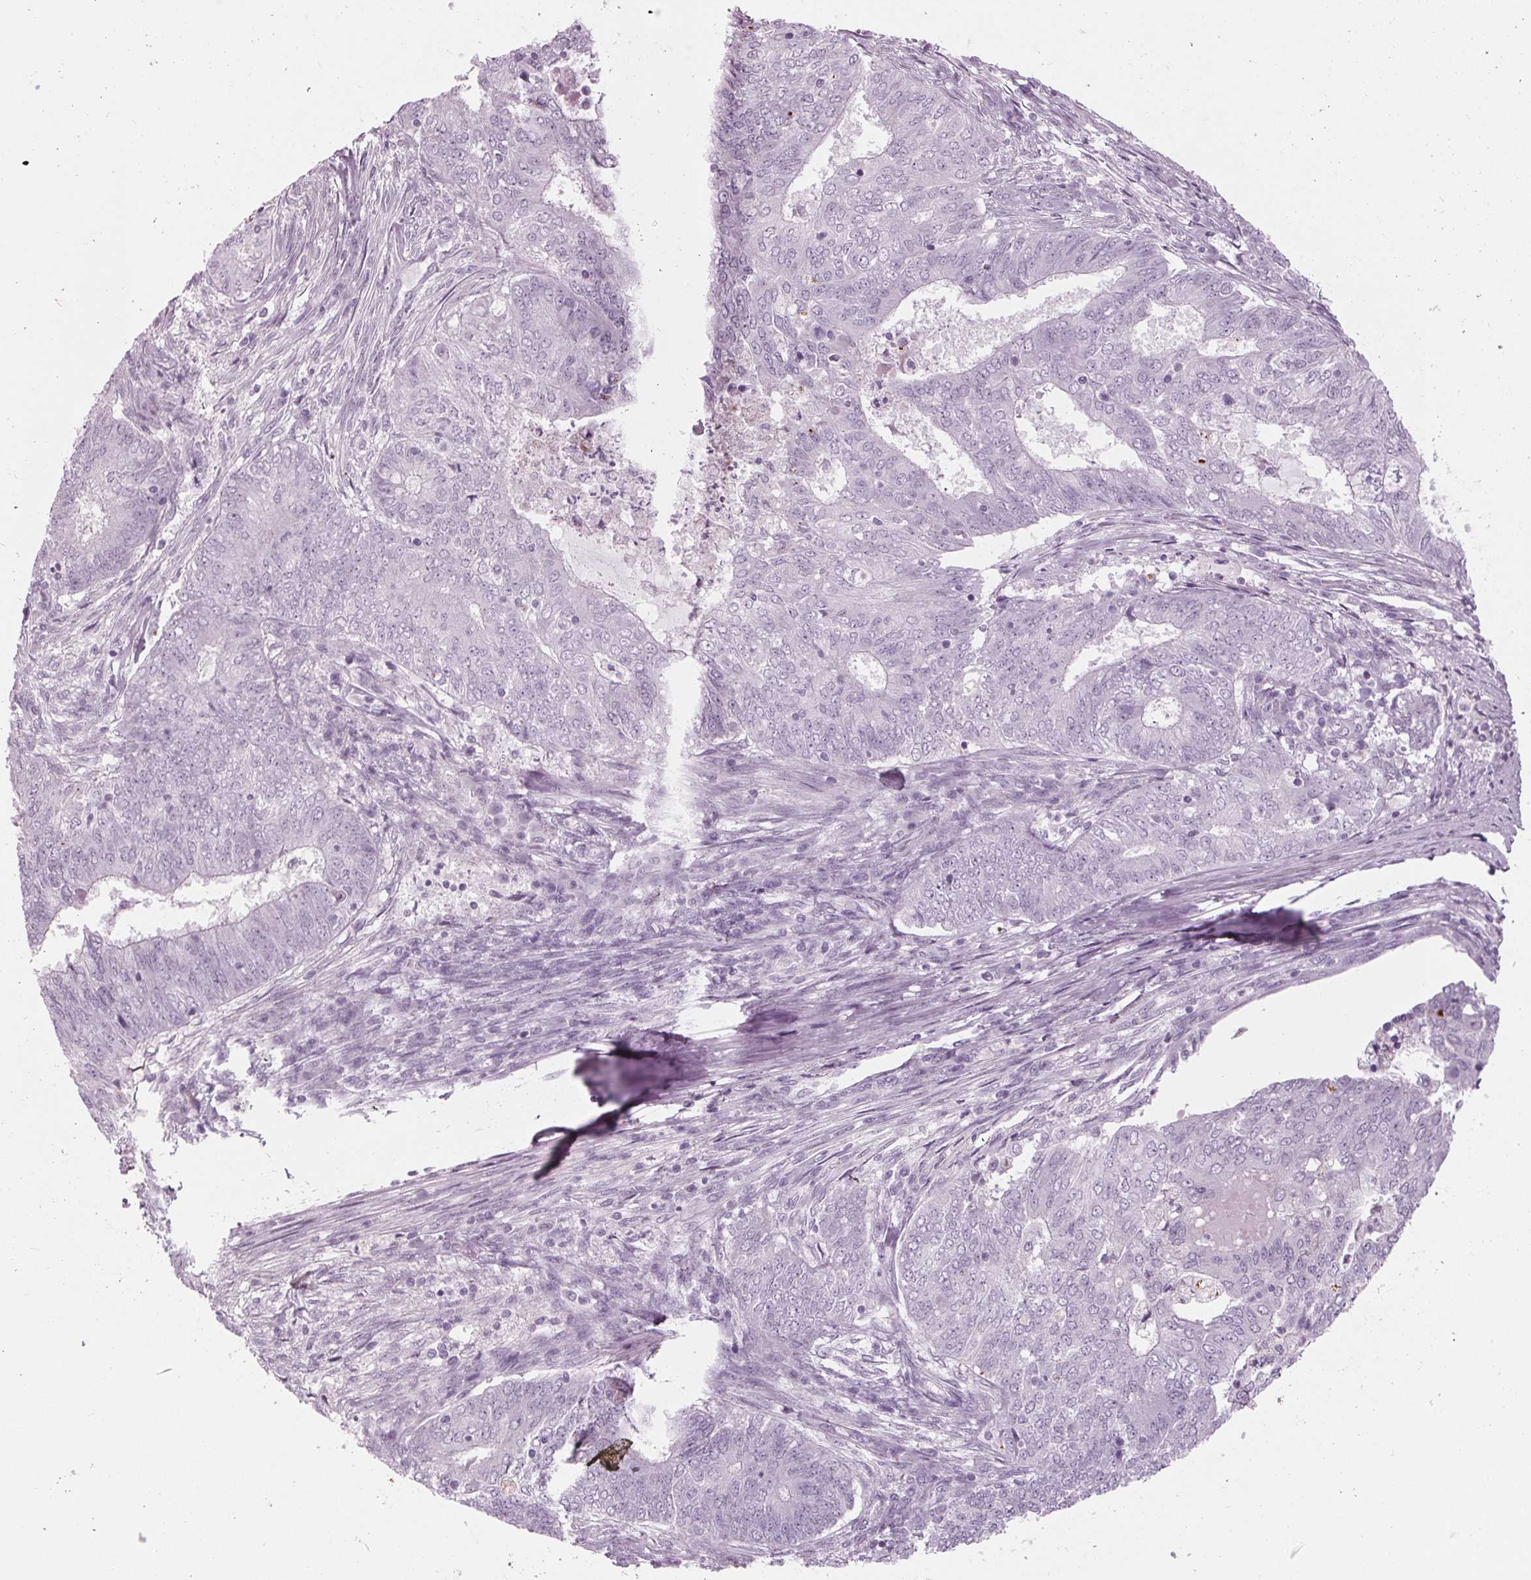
{"staining": {"intensity": "negative", "quantity": "none", "location": "none"}, "tissue": "endometrial cancer", "cell_type": "Tumor cells", "image_type": "cancer", "snomed": [{"axis": "morphology", "description": "Adenocarcinoma, NOS"}, {"axis": "topography", "description": "Endometrium"}], "caption": "IHC histopathology image of human endometrial adenocarcinoma stained for a protein (brown), which reveals no positivity in tumor cells.", "gene": "CYP3A43", "patient": {"sex": "female", "age": 62}}